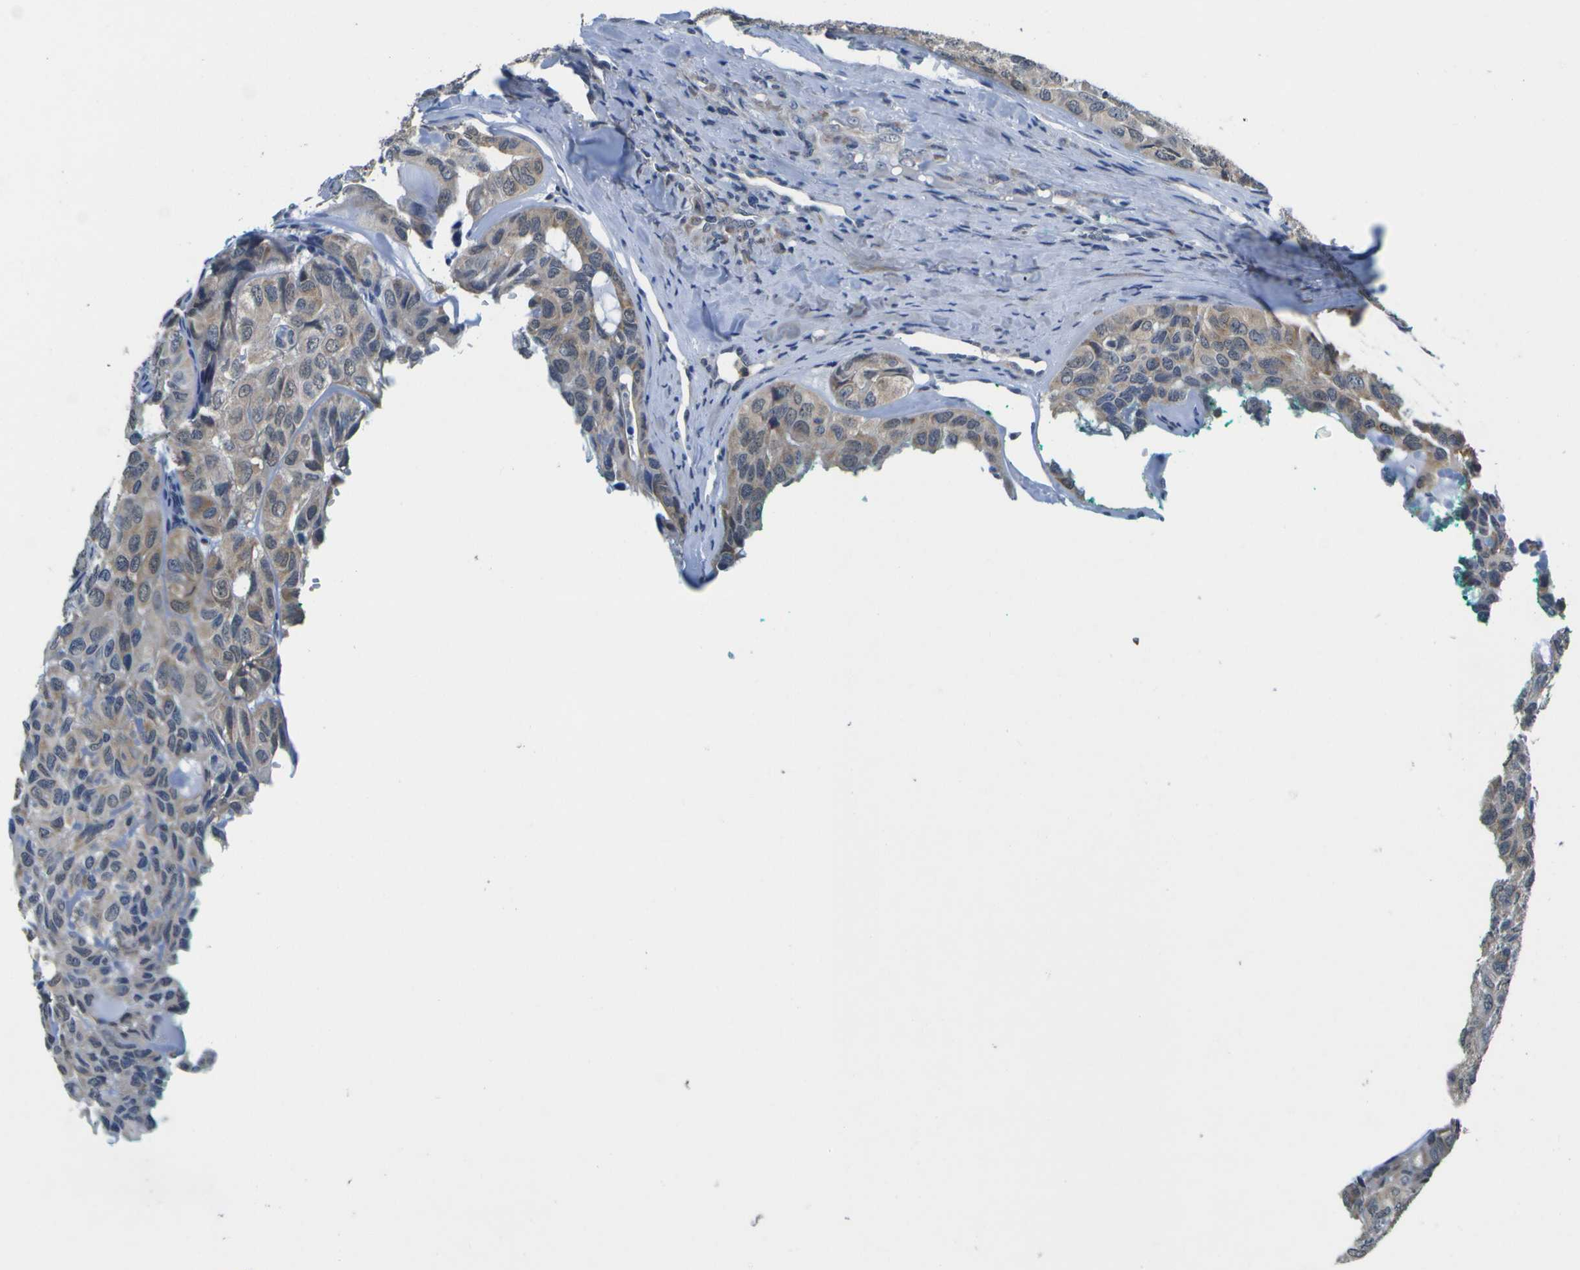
{"staining": {"intensity": "weak", "quantity": "<25%", "location": "cytoplasmic/membranous"}, "tissue": "head and neck cancer", "cell_type": "Tumor cells", "image_type": "cancer", "snomed": [{"axis": "morphology", "description": "Adenocarcinoma, NOS"}, {"axis": "topography", "description": "Salivary gland, NOS"}, {"axis": "topography", "description": "Head-Neck"}], "caption": "A photomicrograph of human adenocarcinoma (head and neck) is negative for staining in tumor cells.", "gene": "DSE", "patient": {"sex": "female", "age": 76}}